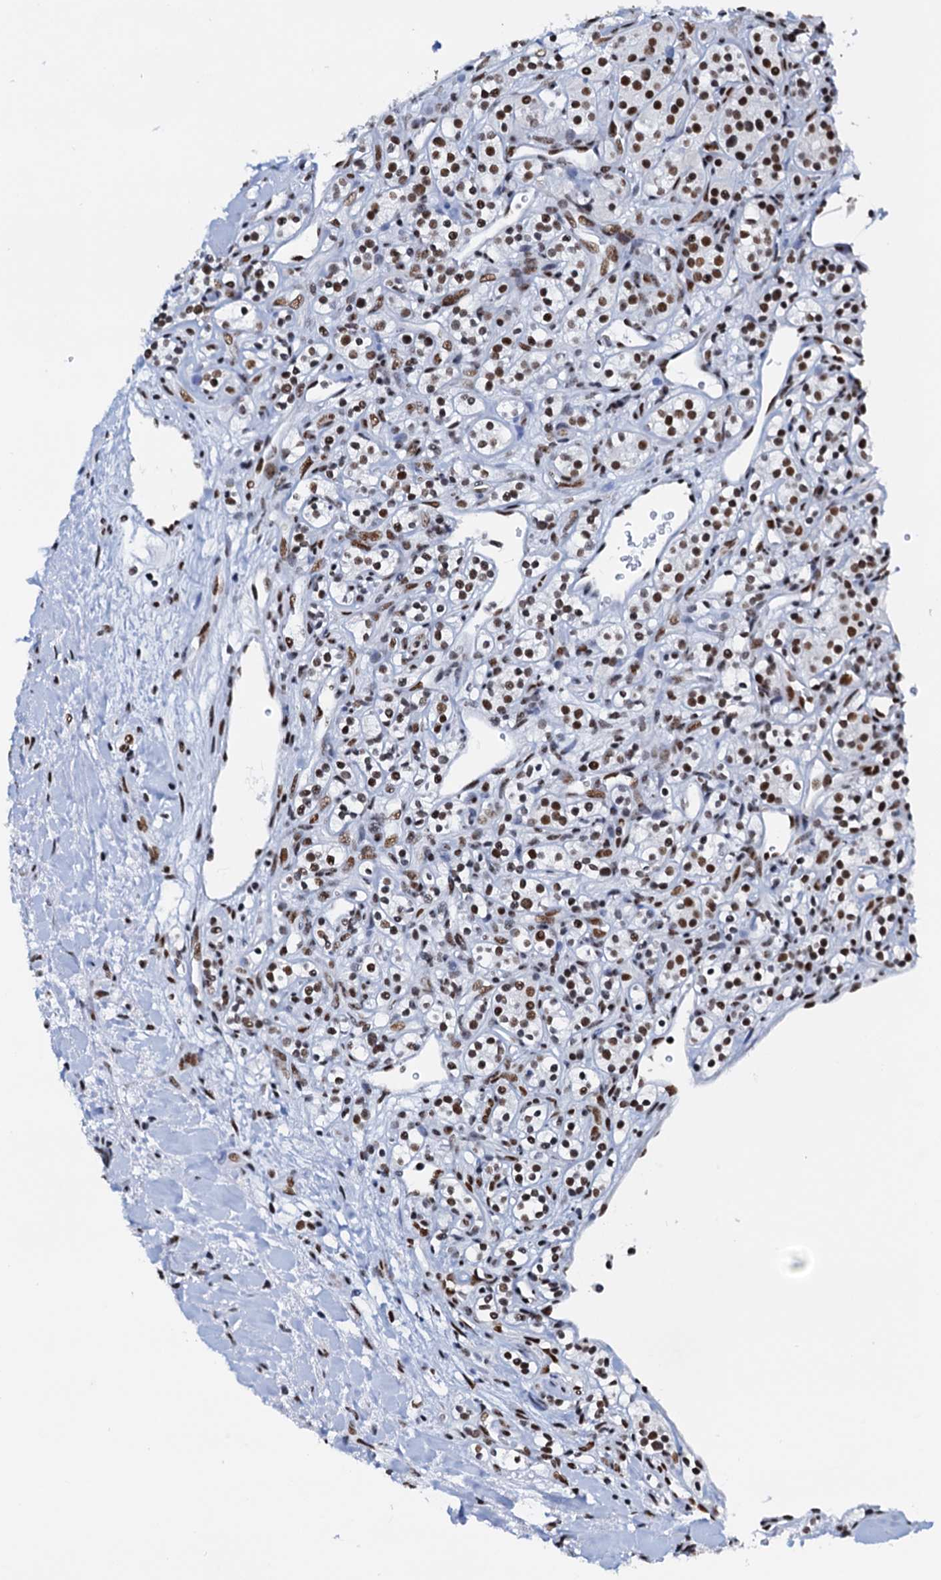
{"staining": {"intensity": "strong", "quantity": ">75%", "location": "nuclear"}, "tissue": "renal cancer", "cell_type": "Tumor cells", "image_type": "cancer", "snomed": [{"axis": "morphology", "description": "Adenocarcinoma, NOS"}, {"axis": "topography", "description": "Kidney"}], "caption": "IHC (DAB) staining of human renal adenocarcinoma reveals strong nuclear protein expression in approximately >75% of tumor cells. Nuclei are stained in blue.", "gene": "SLTM", "patient": {"sex": "male", "age": 77}}